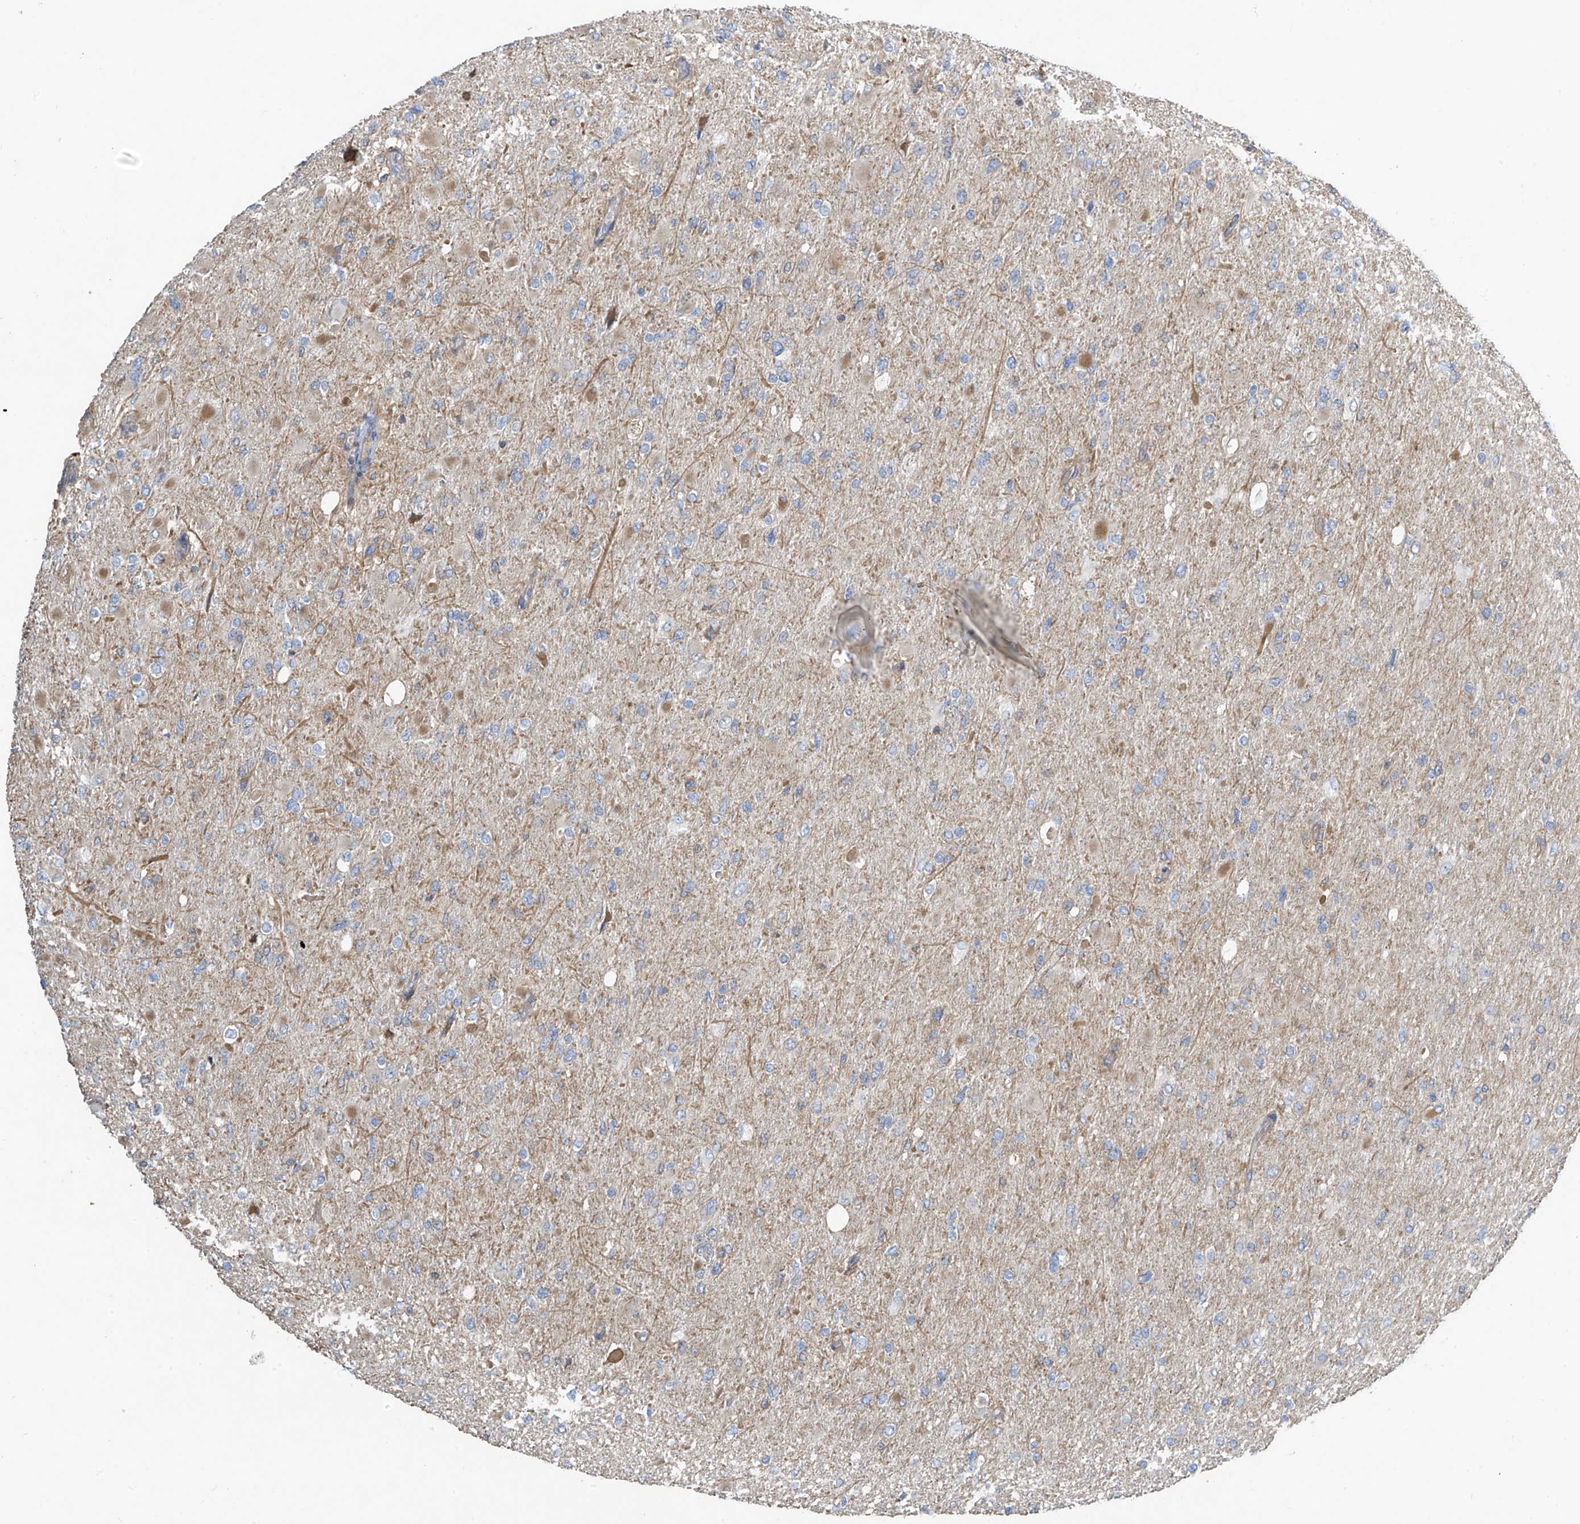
{"staining": {"intensity": "negative", "quantity": "none", "location": "none"}, "tissue": "glioma", "cell_type": "Tumor cells", "image_type": "cancer", "snomed": [{"axis": "morphology", "description": "Glioma, malignant, High grade"}, {"axis": "topography", "description": "Cerebral cortex"}], "caption": "Glioma was stained to show a protein in brown. There is no significant staining in tumor cells.", "gene": "SLC1A5", "patient": {"sex": "female", "age": 36}}